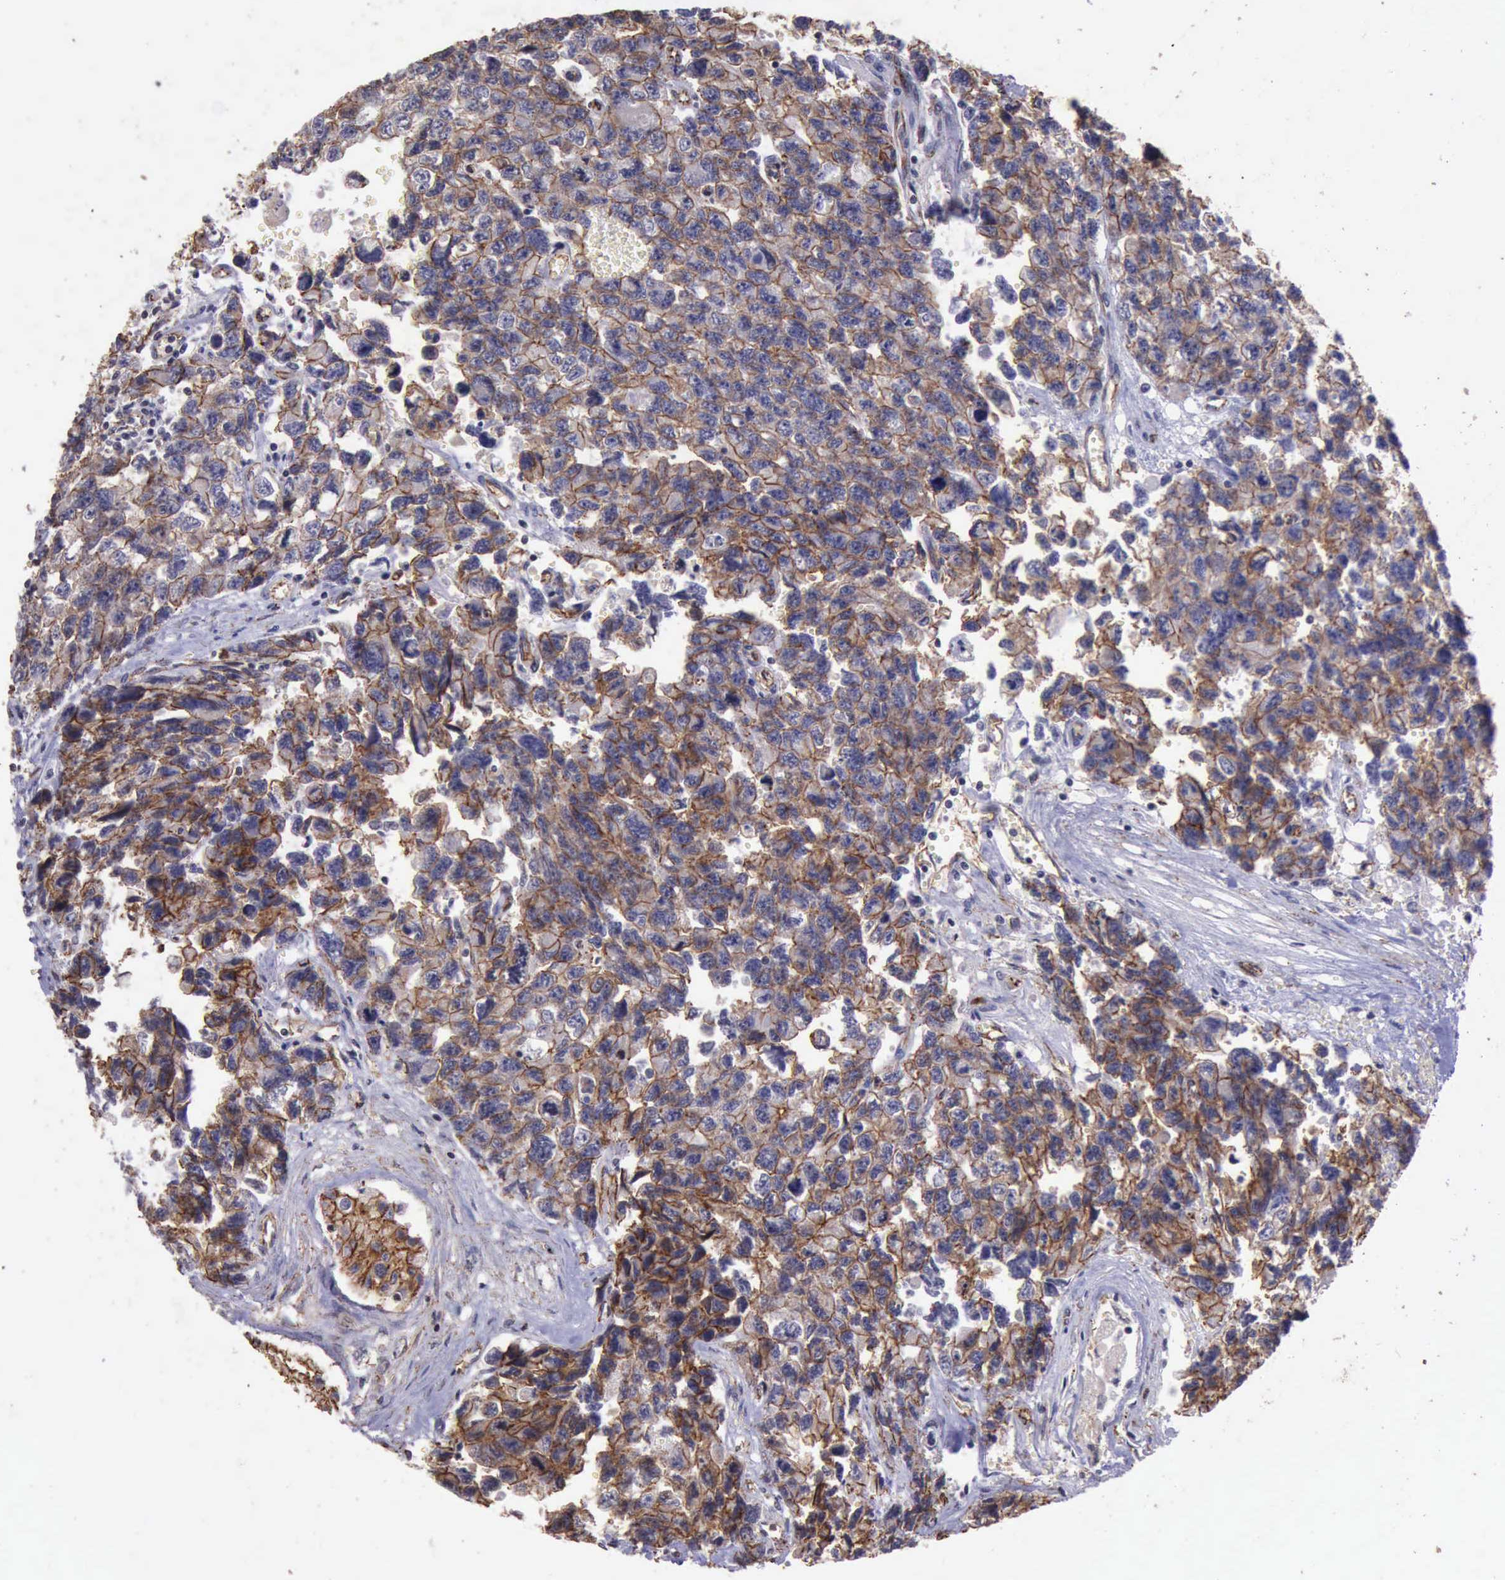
{"staining": {"intensity": "moderate", "quantity": ">75%", "location": "cytoplasmic/membranous"}, "tissue": "testis cancer", "cell_type": "Tumor cells", "image_type": "cancer", "snomed": [{"axis": "morphology", "description": "Carcinoma, Embryonal, NOS"}, {"axis": "topography", "description": "Testis"}], "caption": "Immunohistochemical staining of human testis embryonal carcinoma shows medium levels of moderate cytoplasmic/membranous protein positivity in approximately >75% of tumor cells. (DAB (3,3'-diaminobenzidine) = brown stain, brightfield microscopy at high magnification).", "gene": "CTNNB1", "patient": {"sex": "male", "age": 31}}